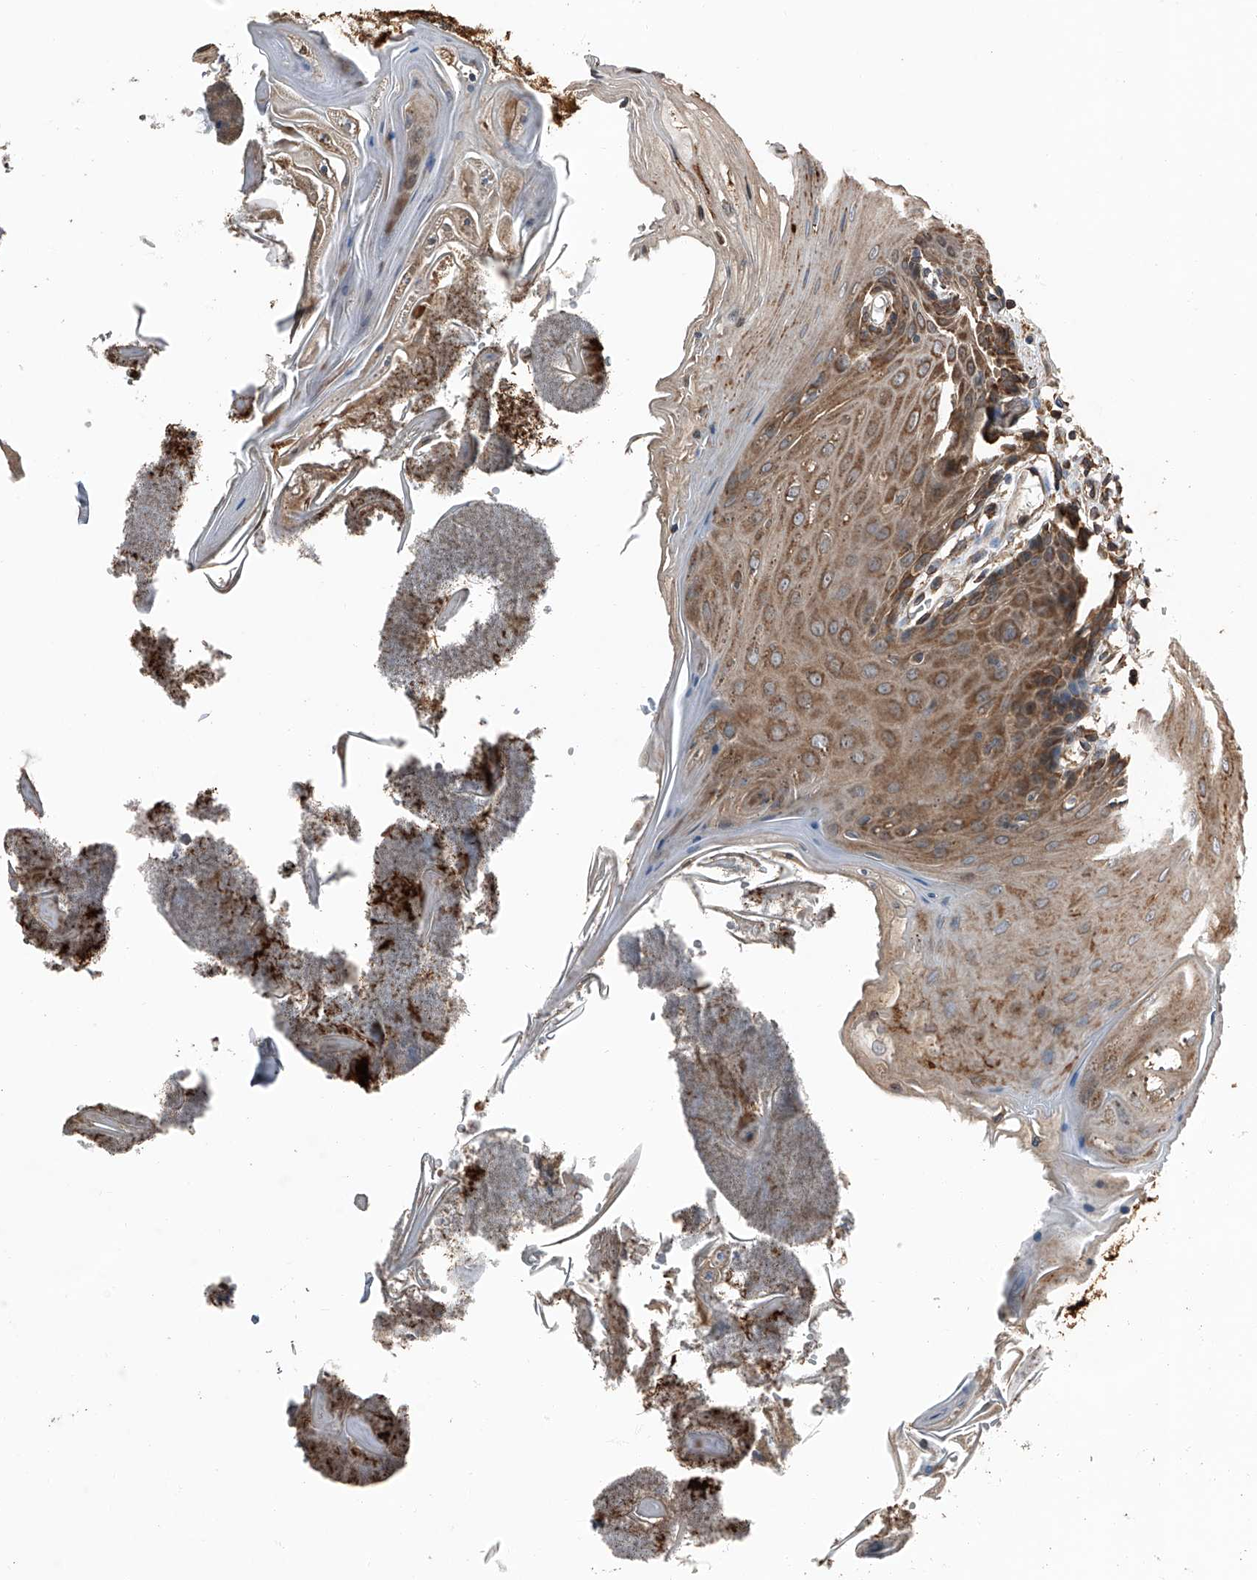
{"staining": {"intensity": "moderate", "quantity": ">75%", "location": "cytoplasmic/membranous"}, "tissue": "oral mucosa", "cell_type": "Squamous epithelial cells", "image_type": "normal", "snomed": [{"axis": "morphology", "description": "Normal tissue, NOS"}, {"axis": "morphology", "description": "Squamous cell carcinoma, NOS"}, {"axis": "topography", "description": "Skeletal muscle"}, {"axis": "topography", "description": "Oral tissue"}, {"axis": "topography", "description": "Salivary gland"}, {"axis": "topography", "description": "Head-Neck"}], "caption": "Benign oral mucosa demonstrates moderate cytoplasmic/membranous staining in about >75% of squamous epithelial cells, visualized by immunohistochemistry.", "gene": "KCNJ2", "patient": {"sex": "male", "age": 54}}